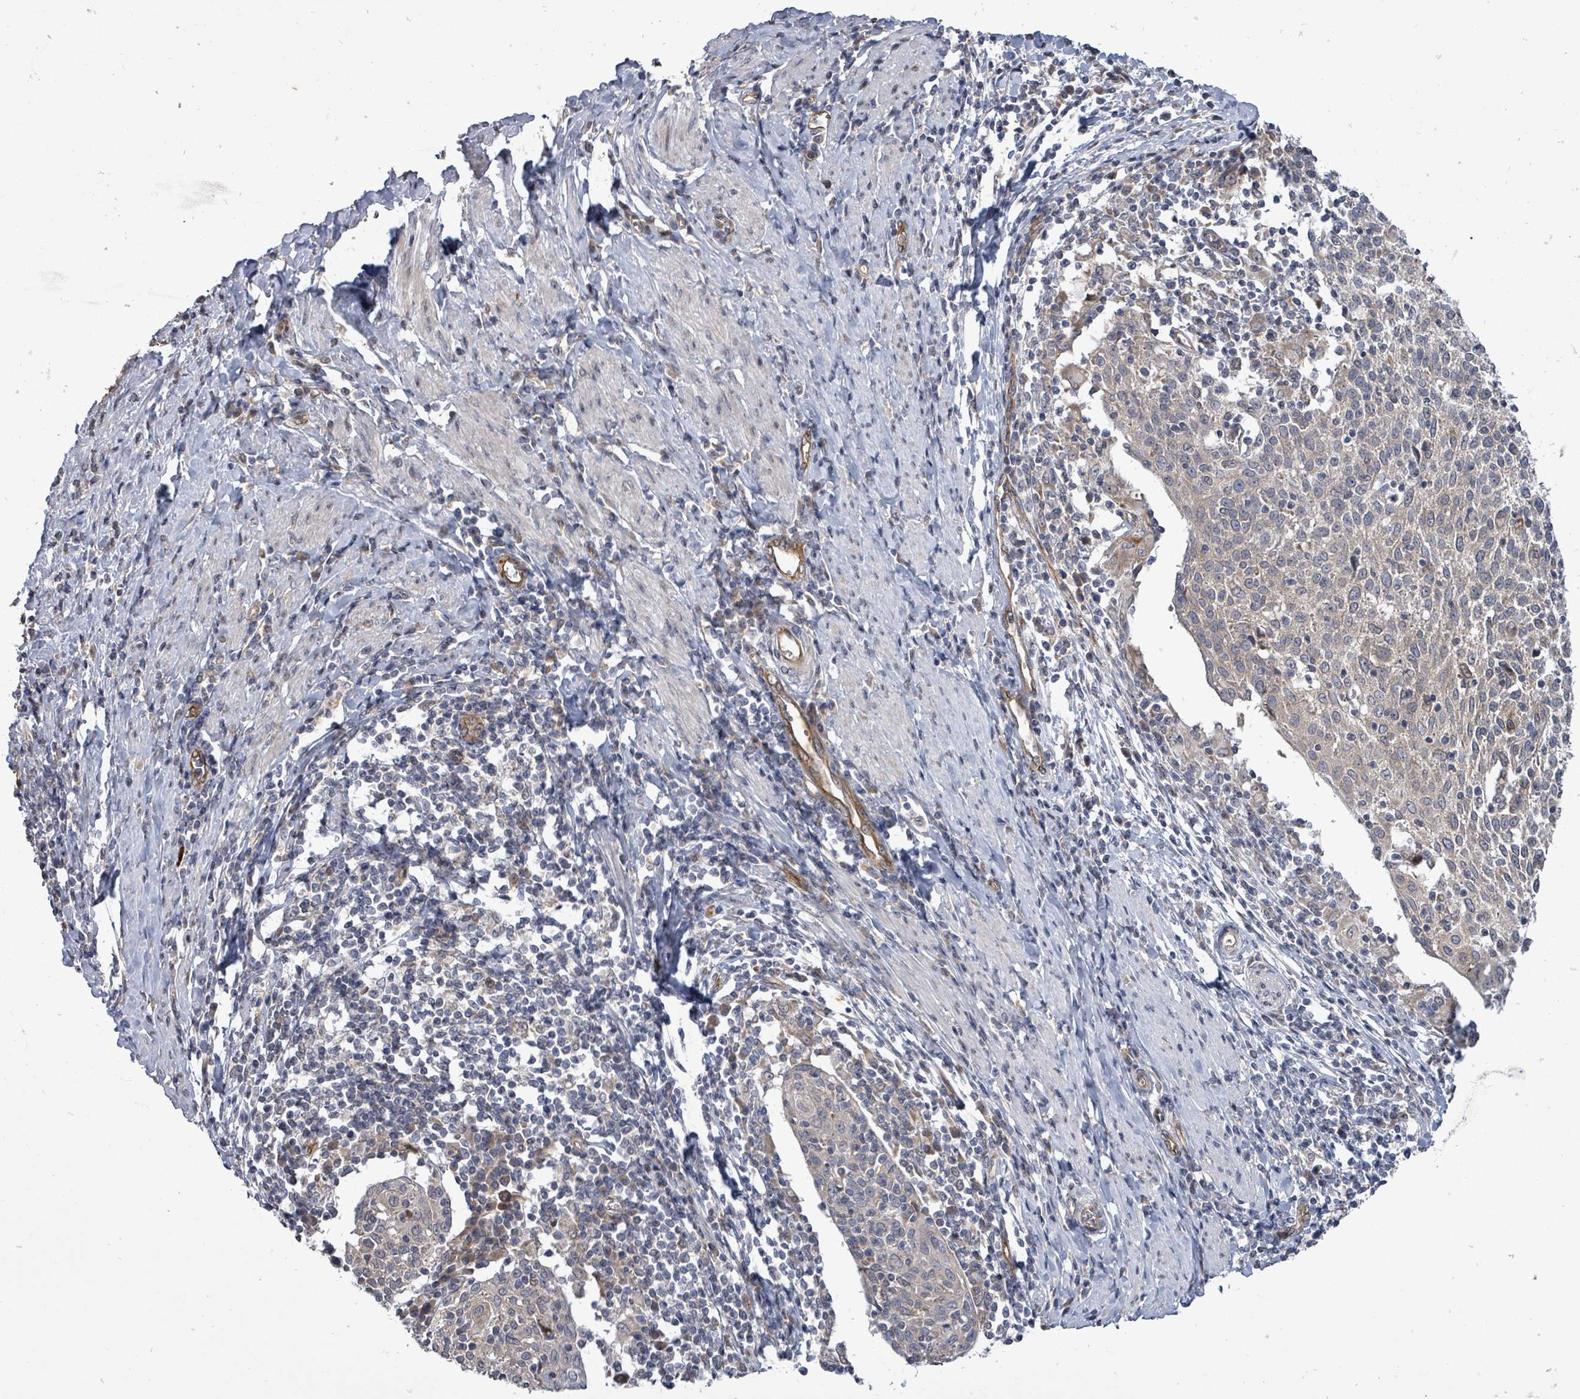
{"staining": {"intensity": "weak", "quantity": "25%-75%", "location": "cytoplasmic/membranous"}, "tissue": "cervical cancer", "cell_type": "Tumor cells", "image_type": "cancer", "snomed": [{"axis": "morphology", "description": "Squamous cell carcinoma, NOS"}, {"axis": "topography", "description": "Cervix"}], "caption": "A brown stain shows weak cytoplasmic/membranous positivity of a protein in cervical cancer tumor cells.", "gene": "RALGAPB", "patient": {"sex": "female", "age": 52}}